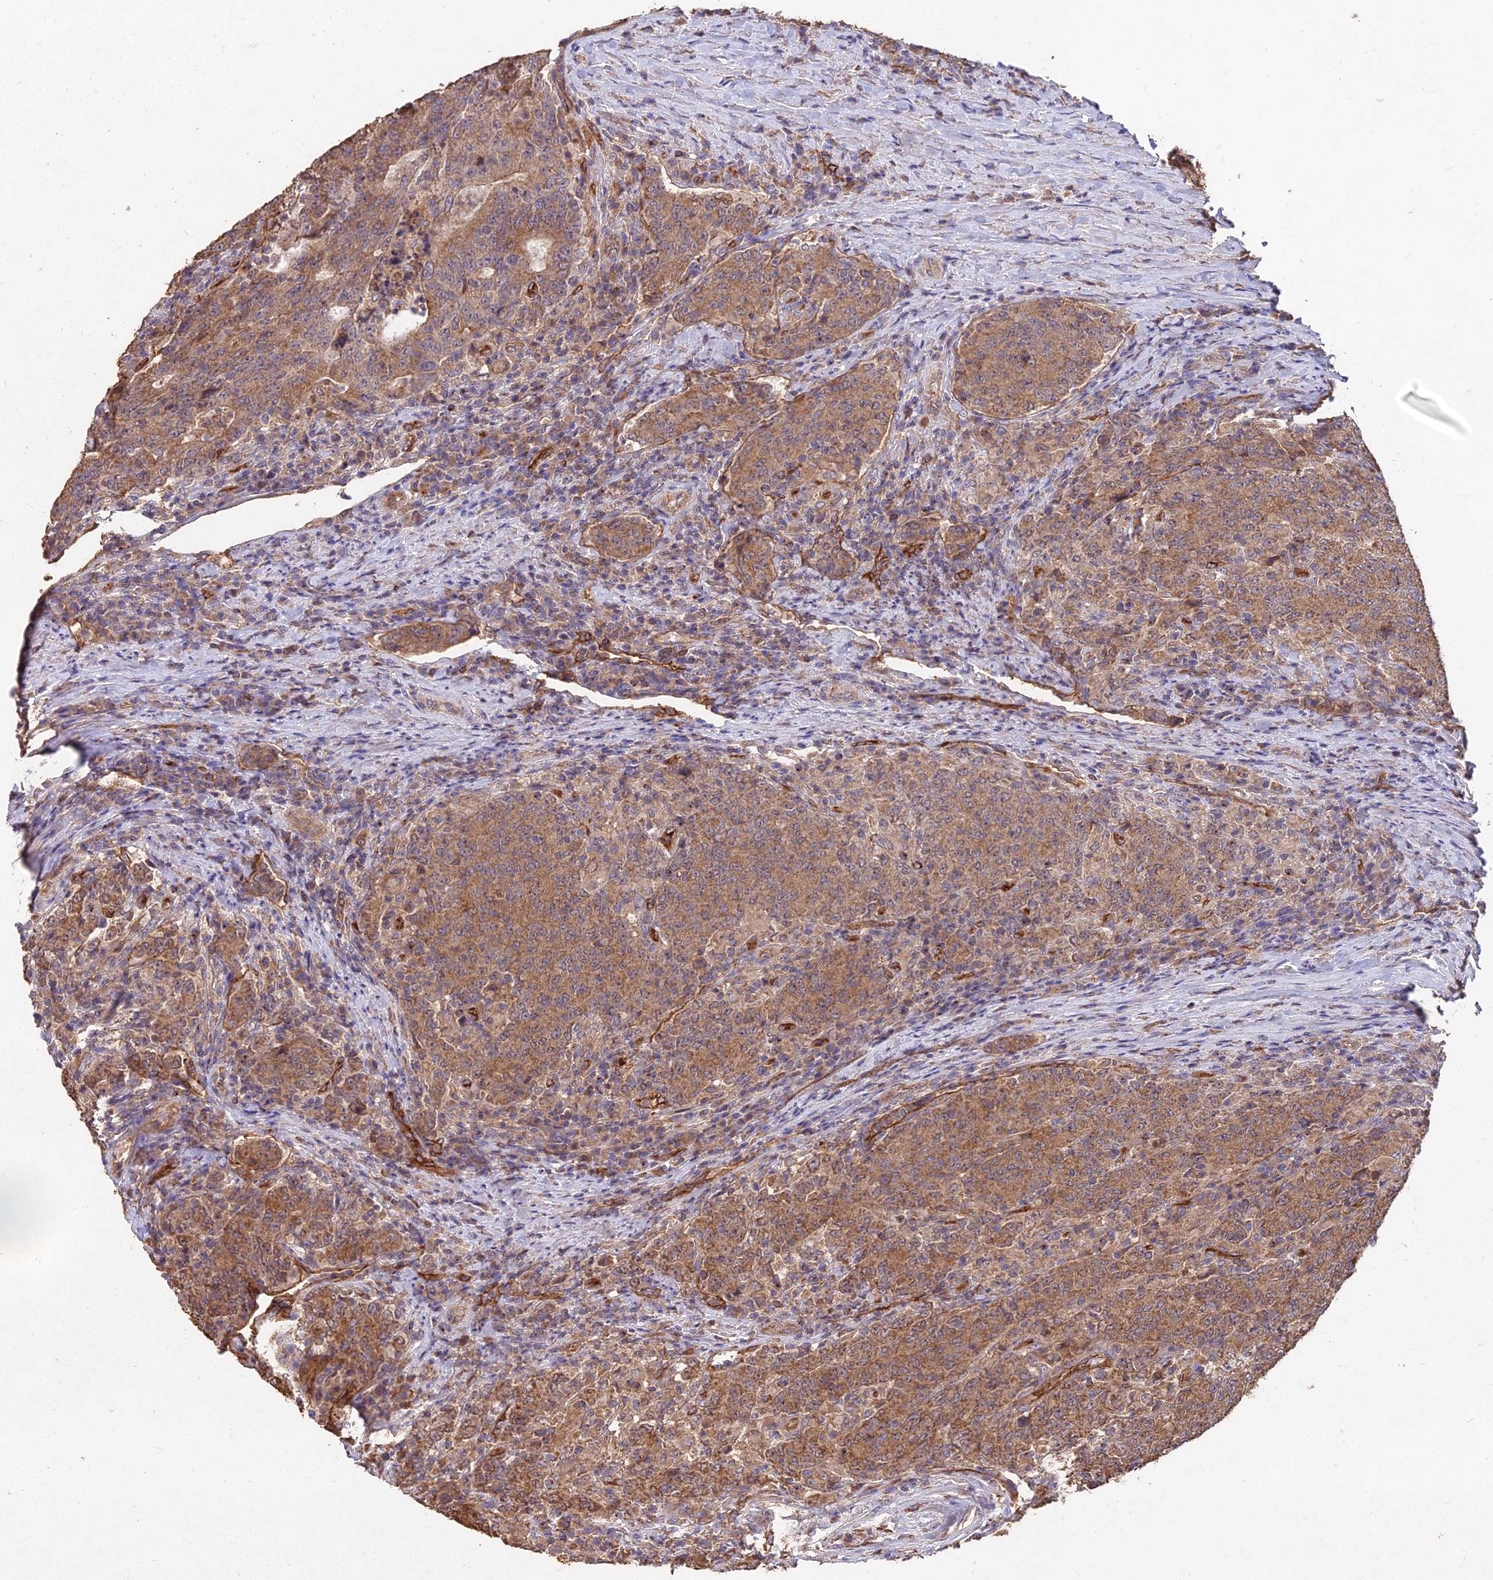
{"staining": {"intensity": "moderate", "quantity": ">75%", "location": "cytoplasmic/membranous"}, "tissue": "colorectal cancer", "cell_type": "Tumor cells", "image_type": "cancer", "snomed": [{"axis": "morphology", "description": "Adenocarcinoma, NOS"}, {"axis": "topography", "description": "Colon"}], "caption": "Immunohistochemical staining of human colorectal cancer shows medium levels of moderate cytoplasmic/membranous positivity in approximately >75% of tumor cells.", "gene": "CEMIP2", "patient": {"sex": "female", "age": 75}}